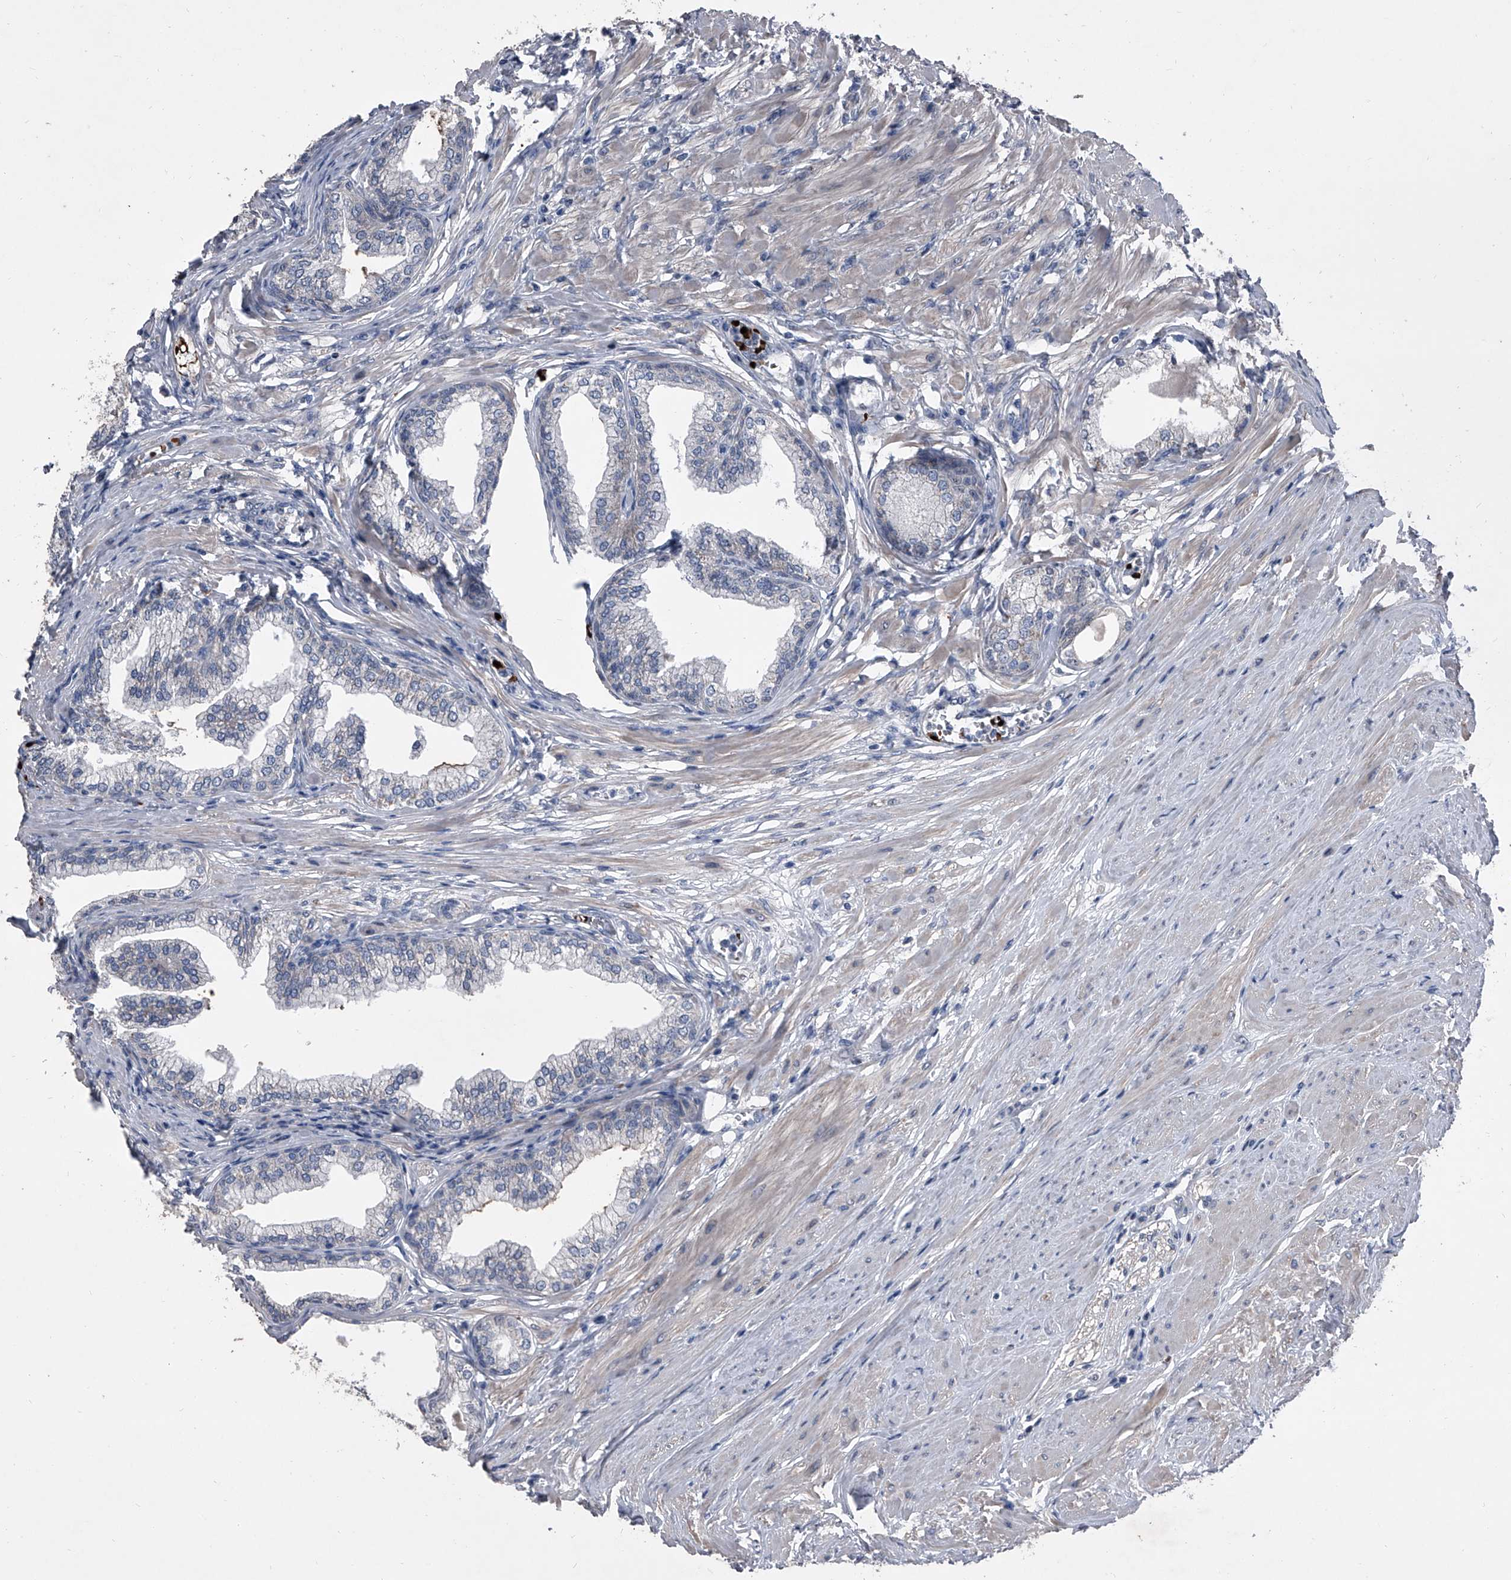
{"staining": {"intensity": "weak", "quantity": "<25%", "location": "cytoplasmic/membranous"}, "tissue": "prostate", "cell_type": "Glandular cells", "image_type": "normal", "snomed": [{"axis": "morphology", "description": "Normal tissue, NOS"}, {"axis": "morphology", "description": "Urothelial carcinoma, Low grade"}, {"axis": "topography", "description": "Urinary bladder"}, {"axis": "topography", "description": "Prostate"}], "caption": "A histopathology image of human prostate is negative for staining in glandular cells.", "gene": "CEP85L", "patient": {"sex": "male", "age": 60}}